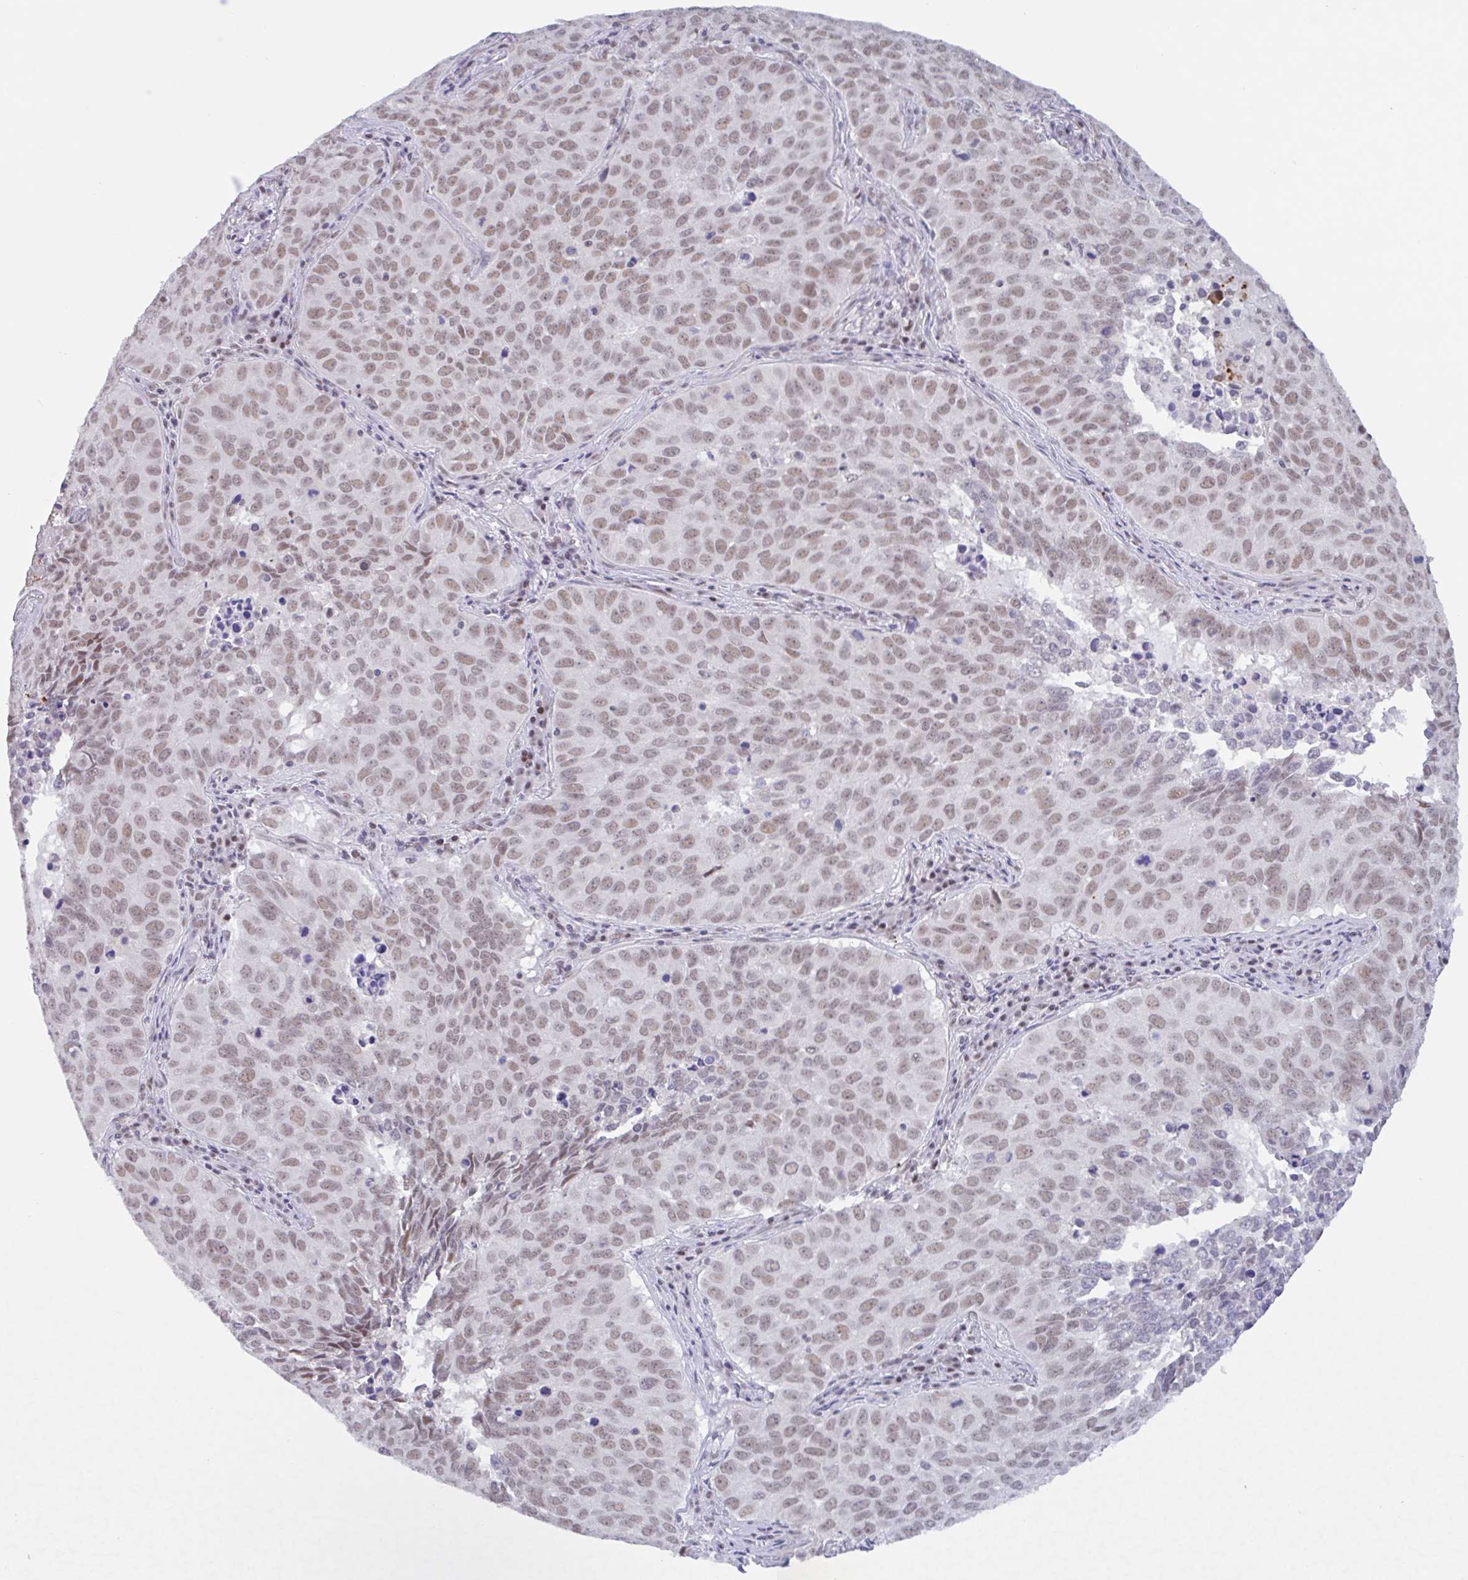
{"staining": {"intensity": "moderate", "quantity": ">75%", "location": "nuclear"}, "tissue": "lung cancer", "cell_type": "Tumor cells", "image_type": "cancer", "snomed": [{"axis": "morphology", "description": "Adenocarcinoma, NOS"}, {"axis": "topography", "description": "Lung"}], "caption": "Approximately >75% of tumor cells in lung cancer (adenocarcinoma) exhibit moderate nuclear protein expression as visualized by brown immunohistochemical staining.", "gene": "PLG", "patient": {"sex": "female", "age": 50}}